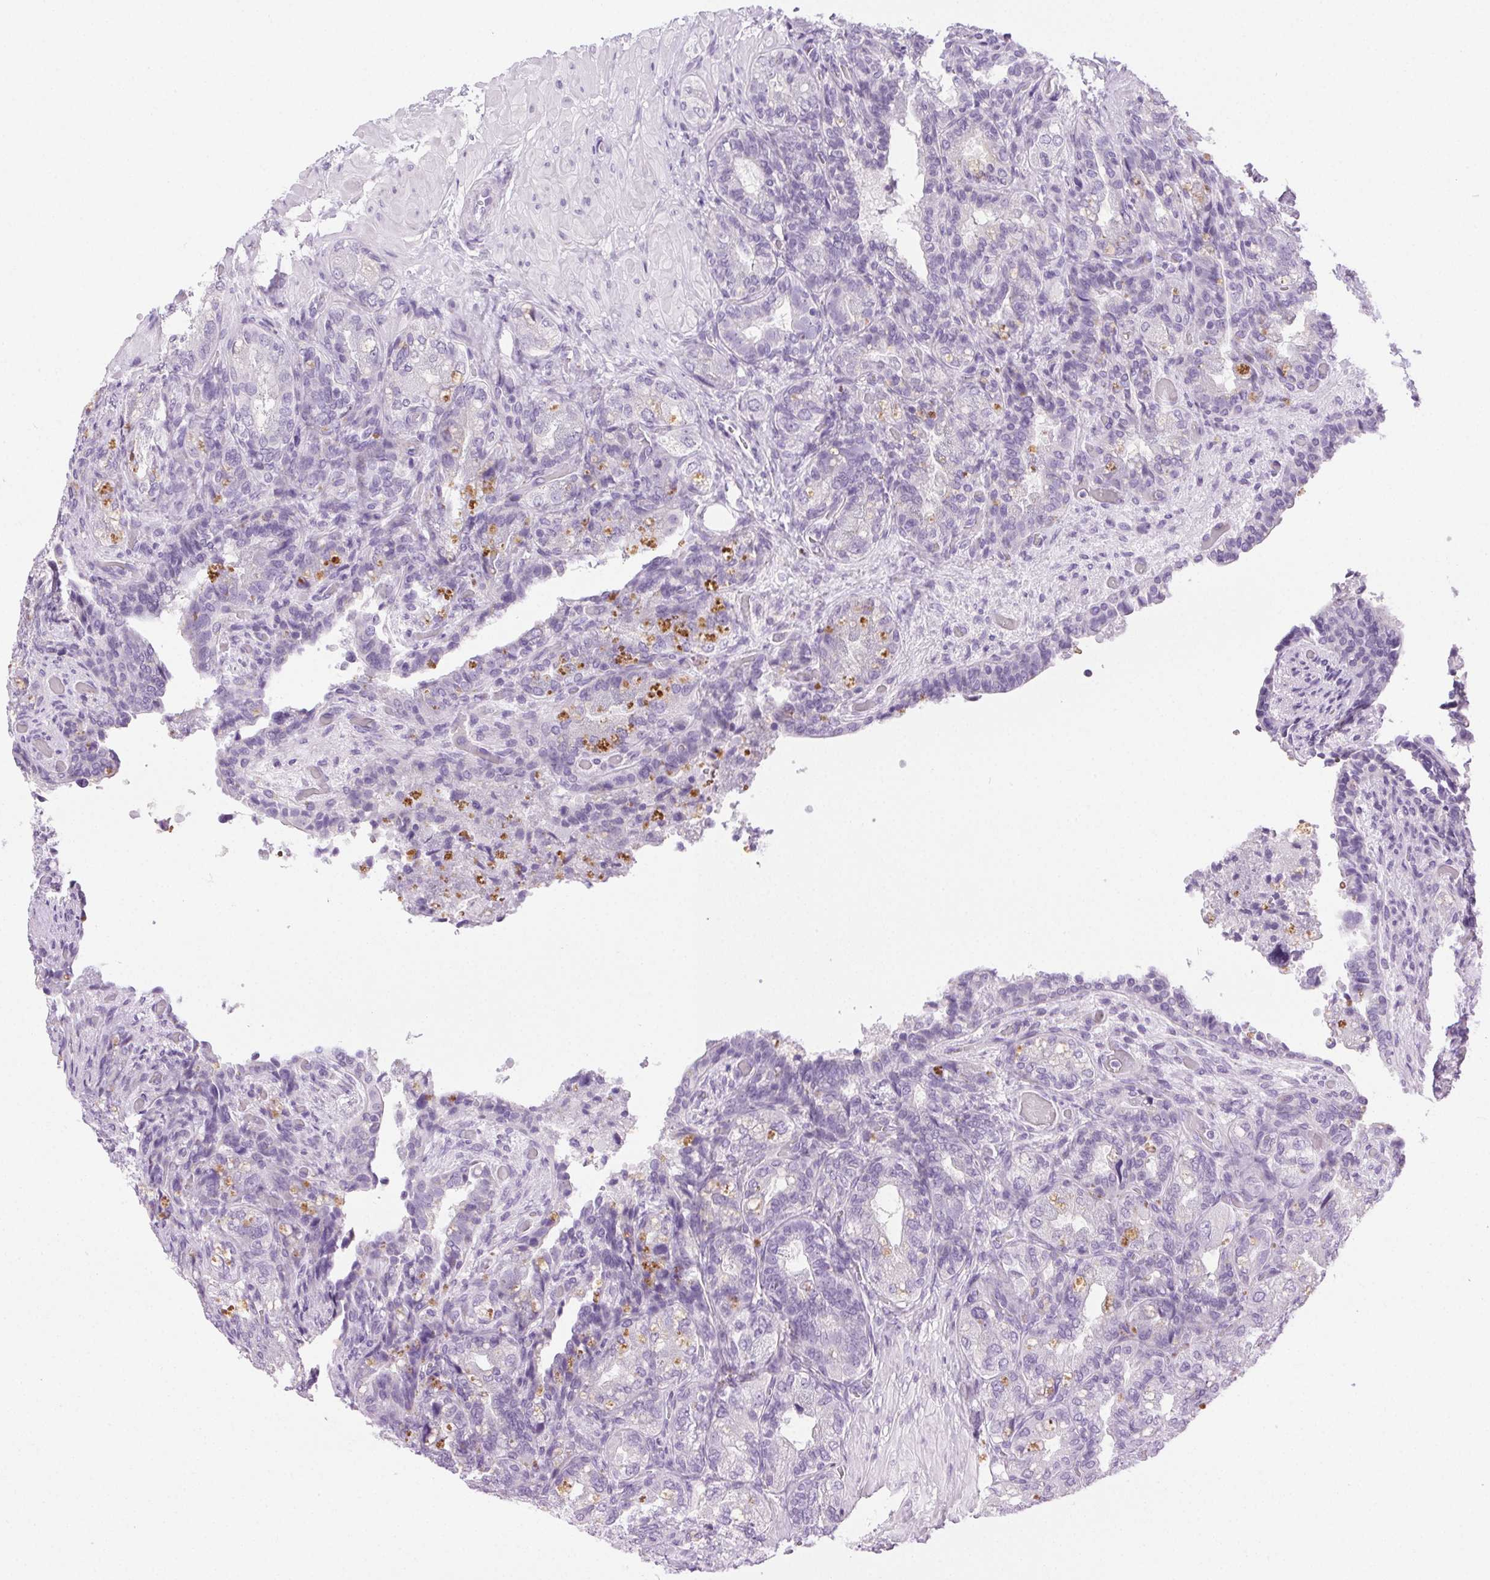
{"staining": {"intensity": "negative", "quantity": "none", "location": "none"}, "tissue": "seminal vesicle", "cell_type": "Glandular cells", "image_type": "normal", "snomed": [{"axis": "morphology", "description": "Normal tissue, NOS"}, {"axis": "topography", "description": "Seminal veicle"}], "caption": "The photomicrograph exhibits no staining of glandular cells in normal seminal vesicle.", "gene": "C20orf85", "patient": {"sex": "male", "age": 57}}